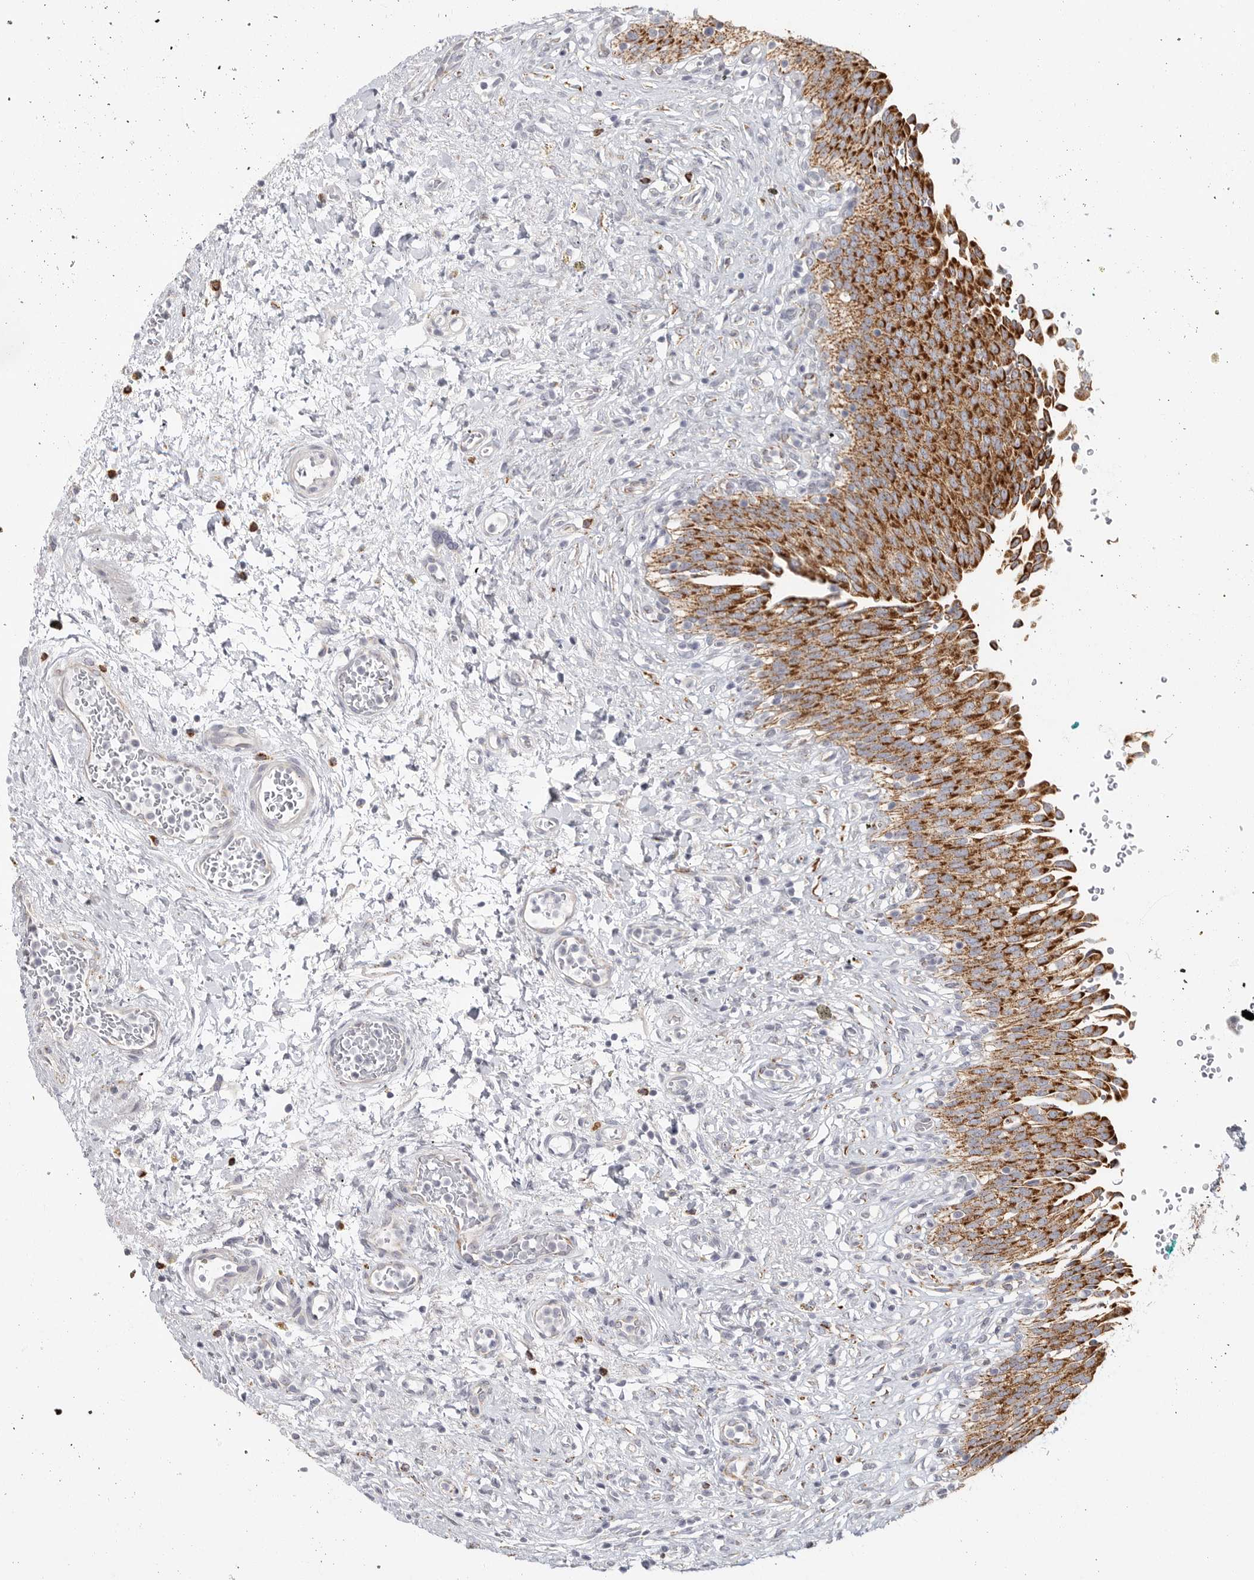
{"staining": {"intensity": "strong", "quantity": ">75%", "location": "cytoplasmic/membranous"}, "tissue": "urinary bladder", "cell_type": "Urothelial cells", "image_type": "normal", "snomed": [{"axis": "morphology", "description": "Urothelial carcinoma, High grade"}, {"axis": "topography", "description": "Urinary bladder"}], "caption": "Immunohistochemical staining of benign urinary bladder reveals high levels of strong cytoplasmic/membranous expression in about >75% of urothelial cells.", "gene": "ELP3", "patient": {"sex": "male", "age": 46}}